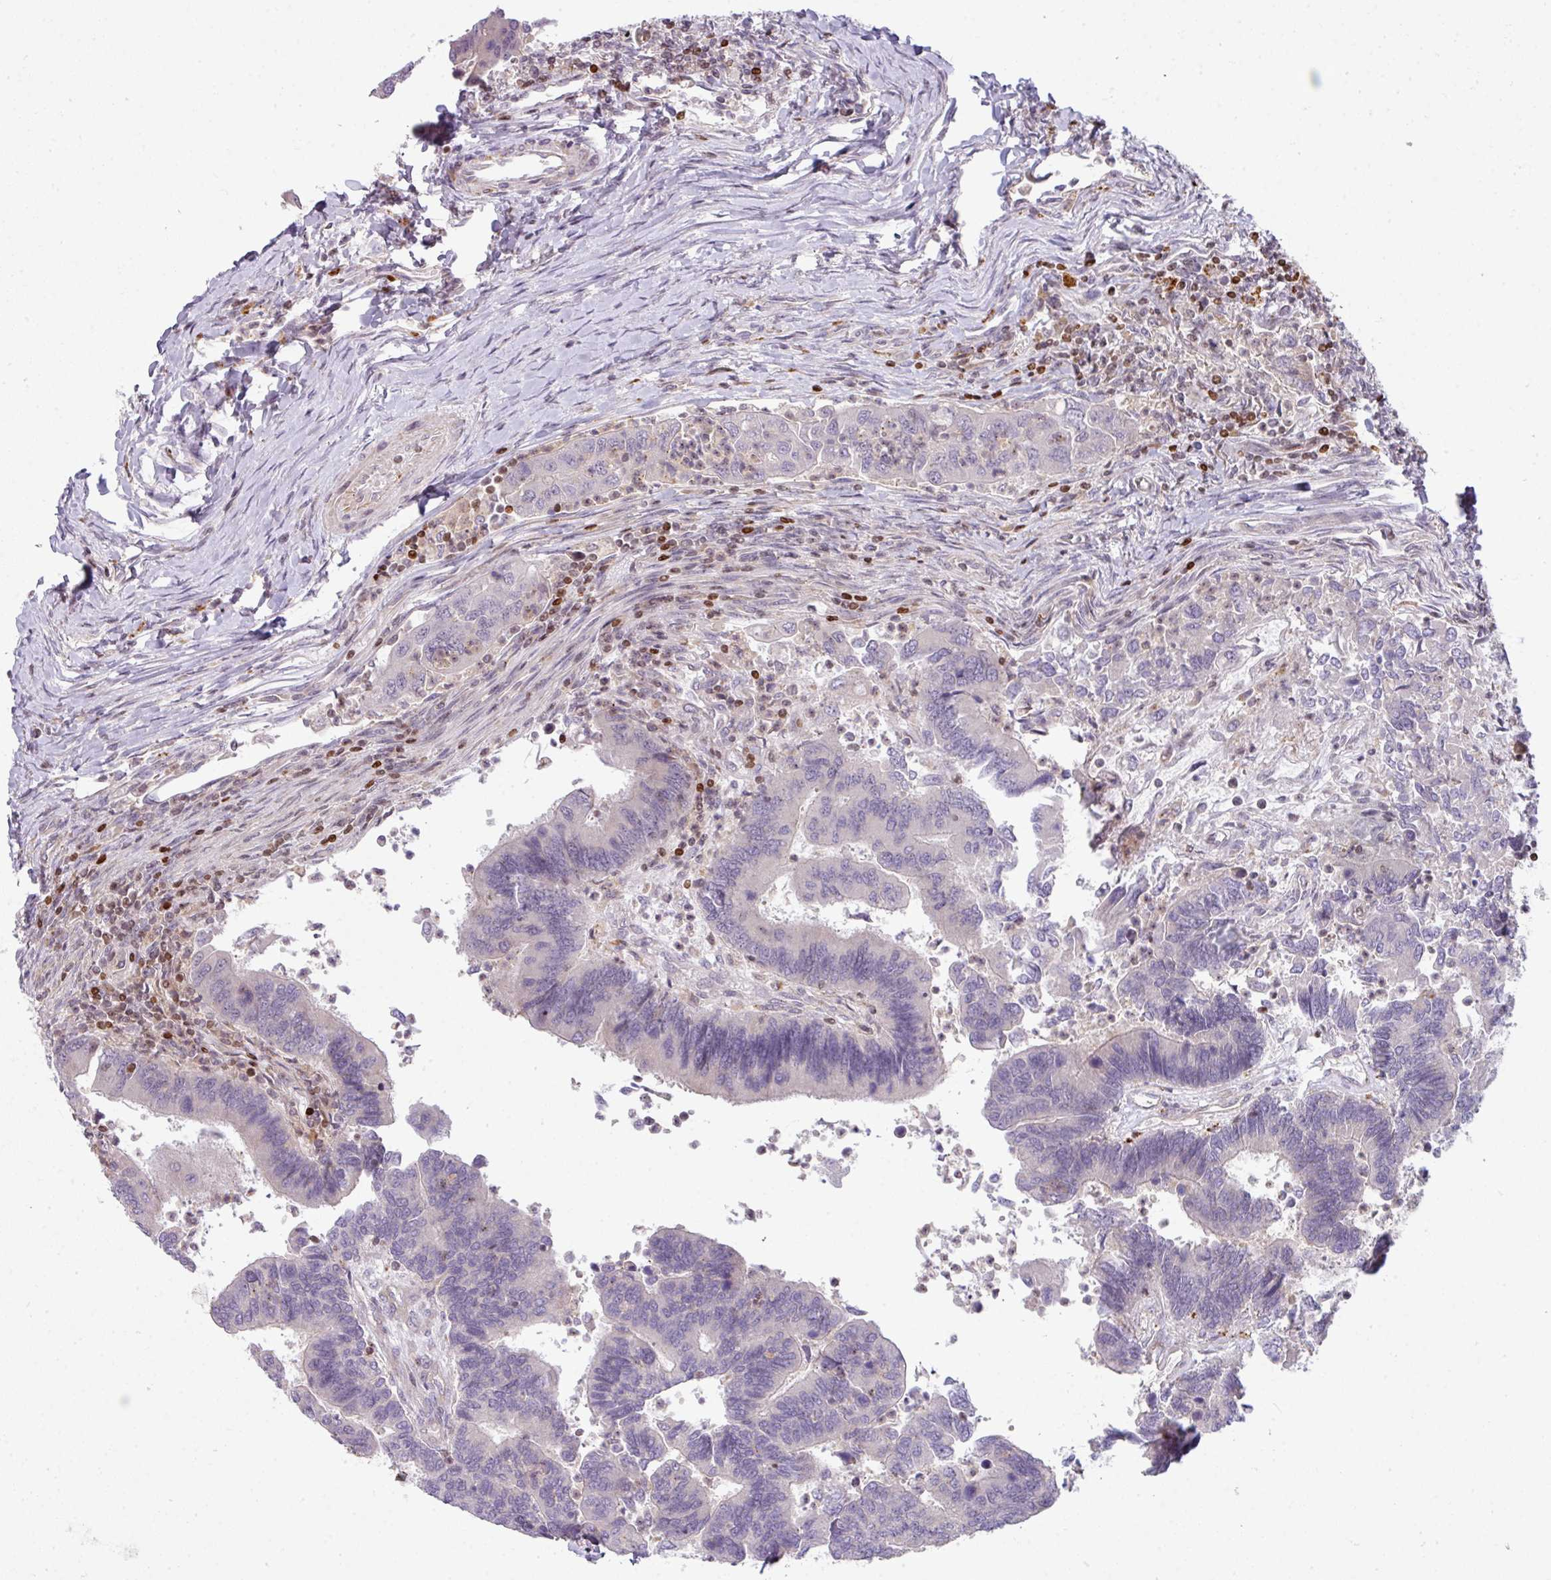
{"staining": {"intensity": "negative", "quantity": "none", "location": "none"}, "tissue": "colorectal cancer", "cell_type": "Tumor cells", "image_type": "cancer", "snomed": [{"axis": "morphology", "description": "Adenocarcinoma, NOS"}, {"axis": "topography", "description": "Colon"}], "caption": "Colorectal cancer was stained to show a protein in brown. There is no significant expression in tumor cells.", "gene": "STAT5A", "patient": {"sex": "female", "age": 67}}